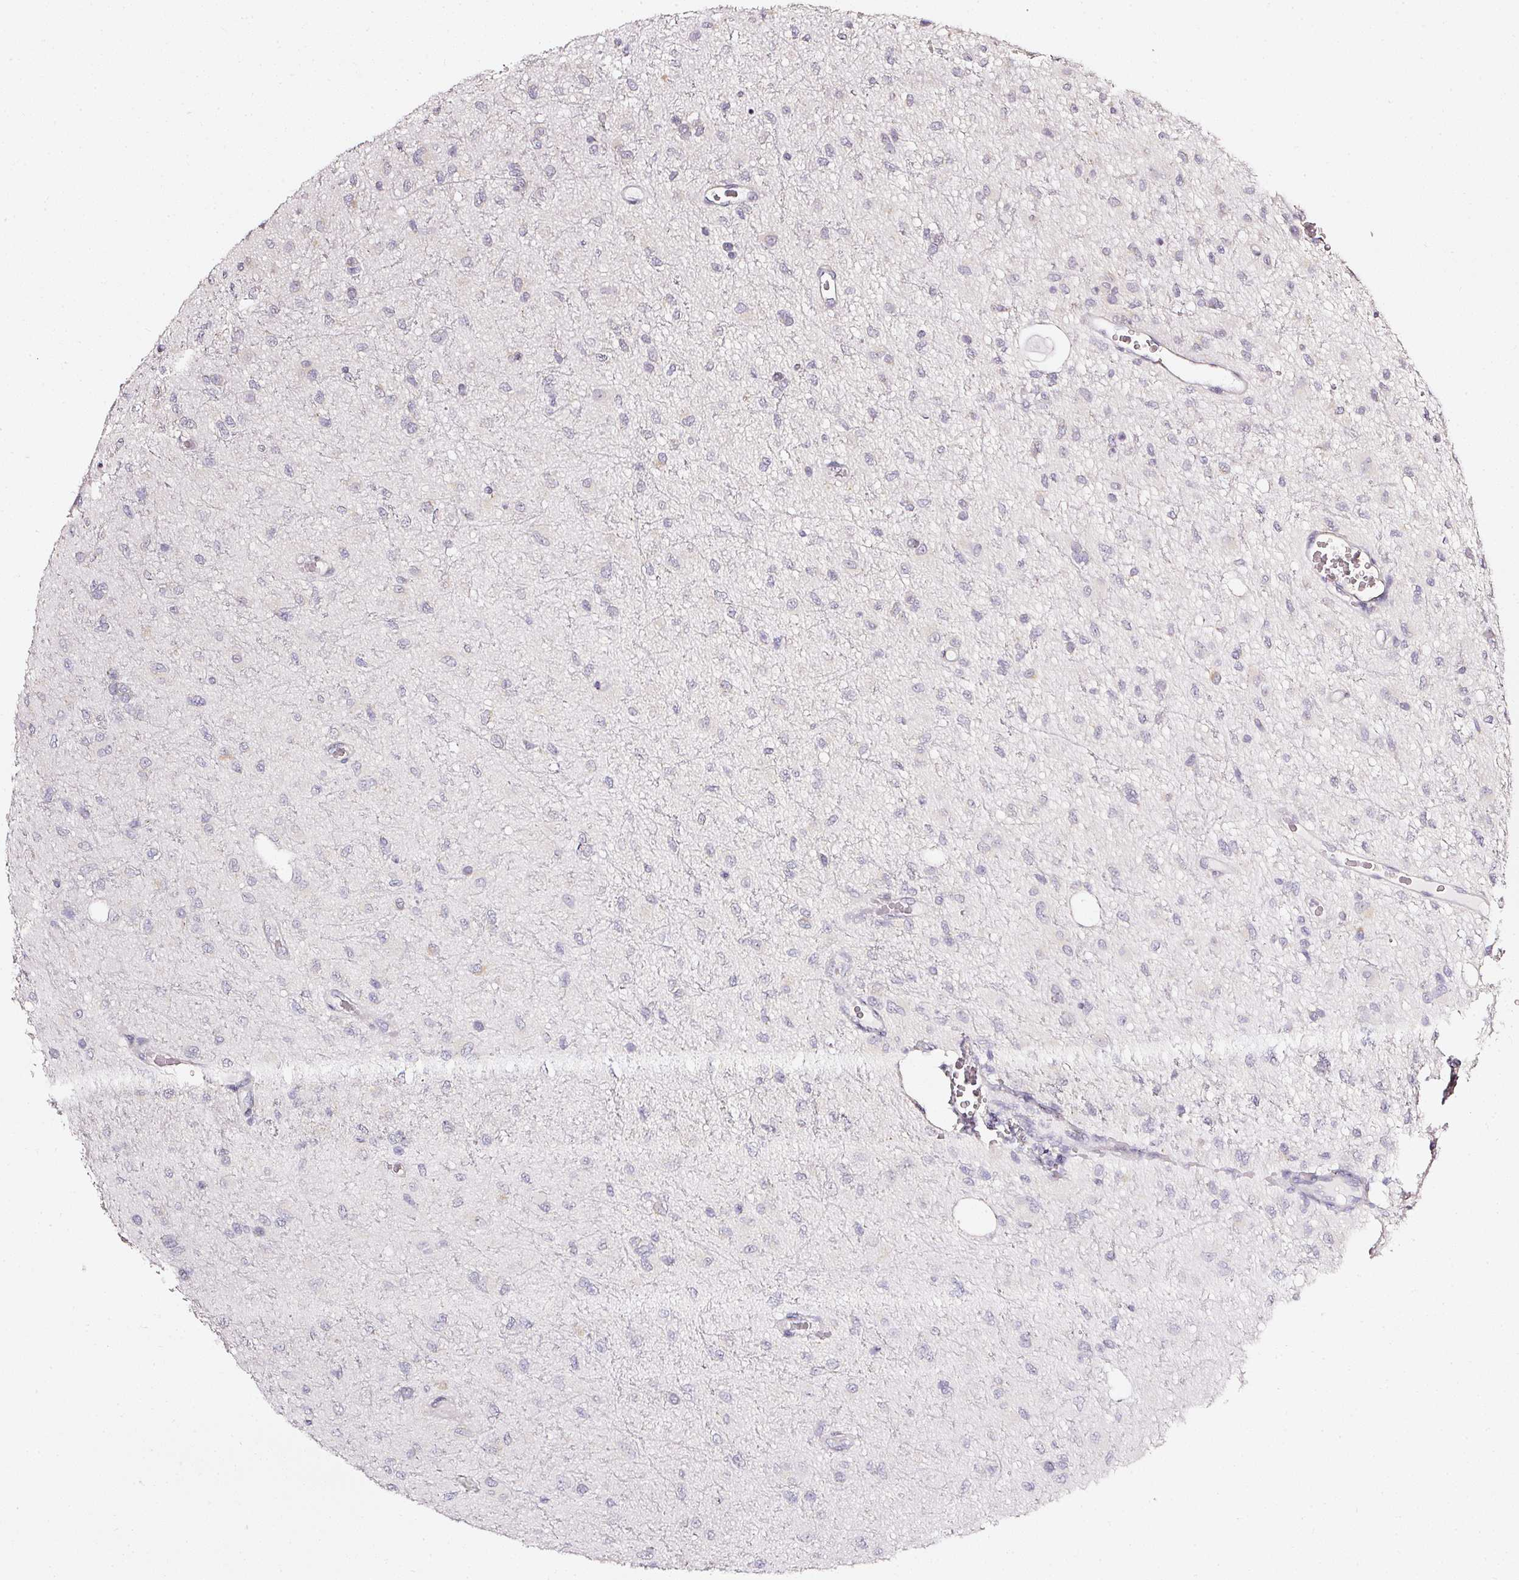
{"staining": {"intensity": "negative", "quantity": "none", "location": "none"}, "tissue": "glioma", "cell_type": "Tumor cells", "image_type": "cancer", "snomed": [{"axis": "morphology", "description": "Glioma, malignant, Low grade"}, {"axis": "topography", "description": "Cerebellum"}], "caption": "Tumor cells show no significant protein staining in glioma. Nuclei are stained in blue.", "gene": "NTRK1", "patient": {"sex": "female", "age": 5}}